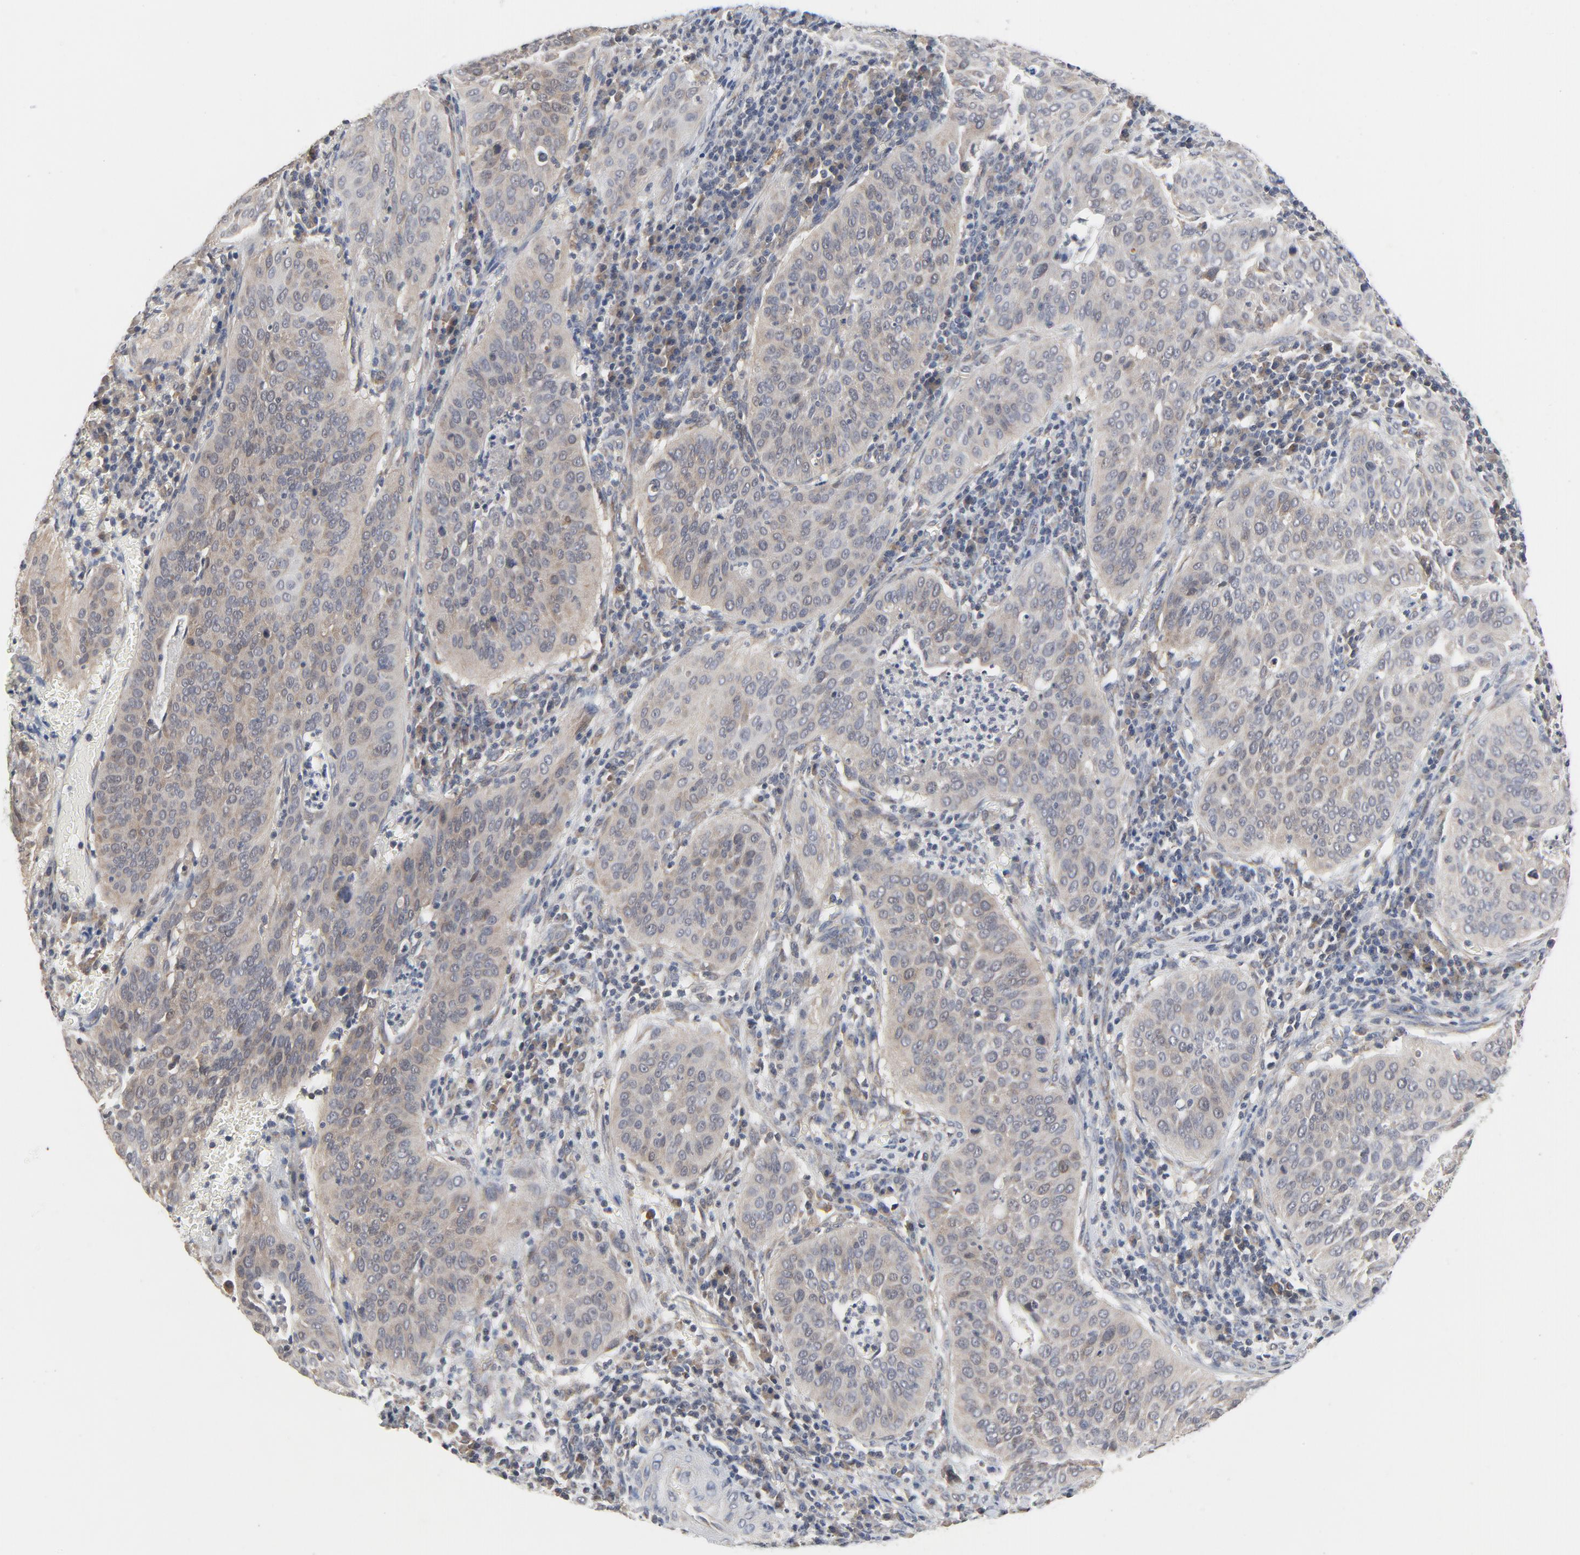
{"staining": {"intensity": "weak", "quantity": ">75%", "location": "cytoplasmic/membranous"}, "tissue": "cervical cancer", "cell_type": "Tumor cells", "image_type": "cancer", "snomed": [{"axis": "morphology", "description": "Squamous cell carcinoma, NOS"}, {"axis": "topography", "description": "Cervix"}], "caption": "IHC of human cervical cancer displays low levels of weak cytoplasmic/membranous positivity in approximately >75% of tumor cells.", "gene": "C14orf119", "patient": {"sex": "female", "age": 39}}